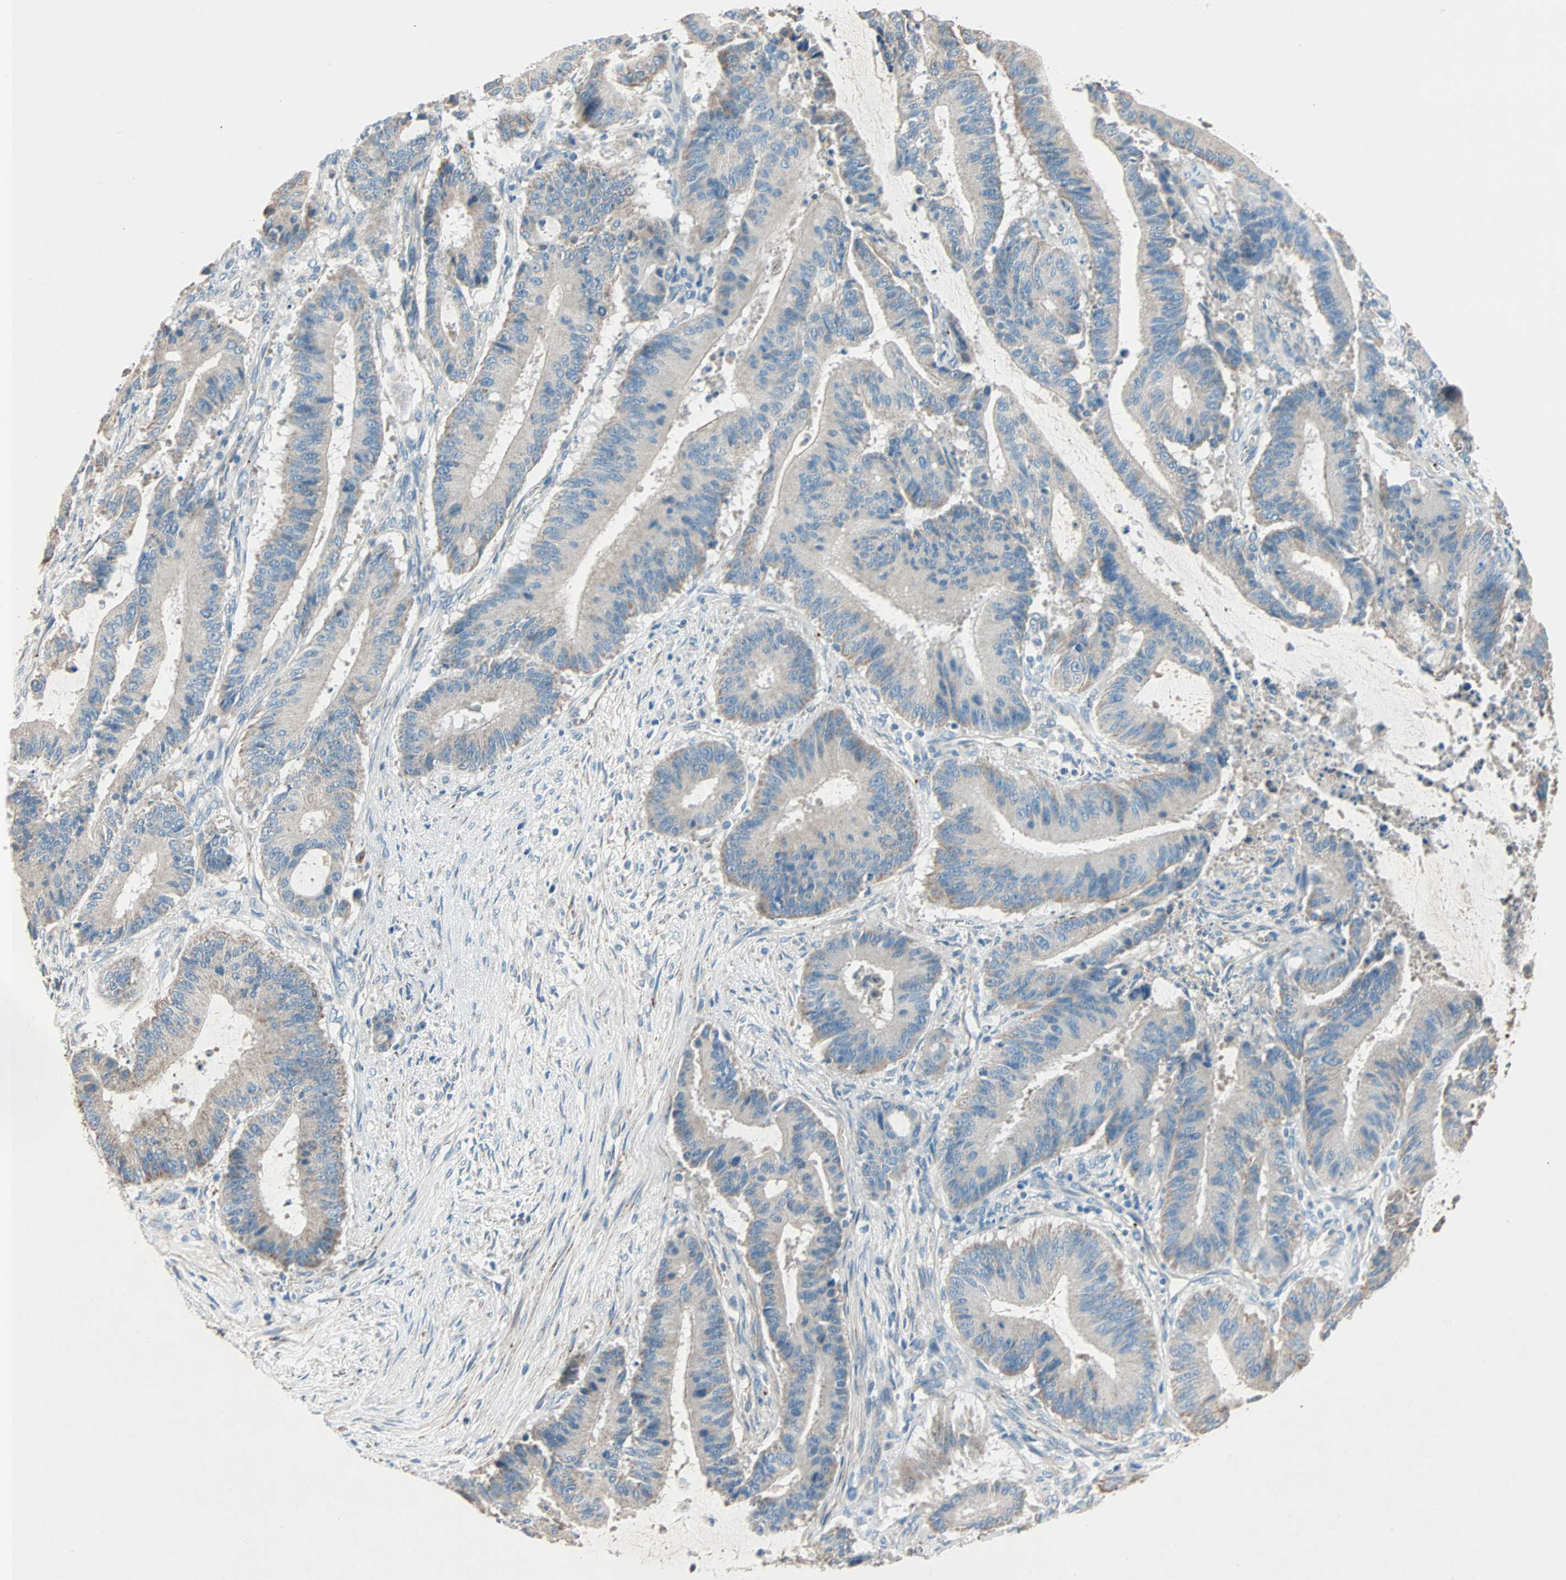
{"staining": {"intensity": "moderate", "quantity": ">75%", "location": "cytoplasmic/membranous"}, "tissue": "liver cancer", "cell_type": "Tumor cells", "image_type": "cancer", "snomed": [{"axis": "morphology", "description": "Cholangiocarcinoma"}, {"axis": "topography", "description": "Liver"}], "caption": "This is a histology image of immunohistochemistry staining of cholangiocarcinoma (liver), which shows moderate expression in the cytoplasmic/membranous of tumor cells.", "gene": "LY6G6F", "patient": {"sex": "female", "age": 73}}